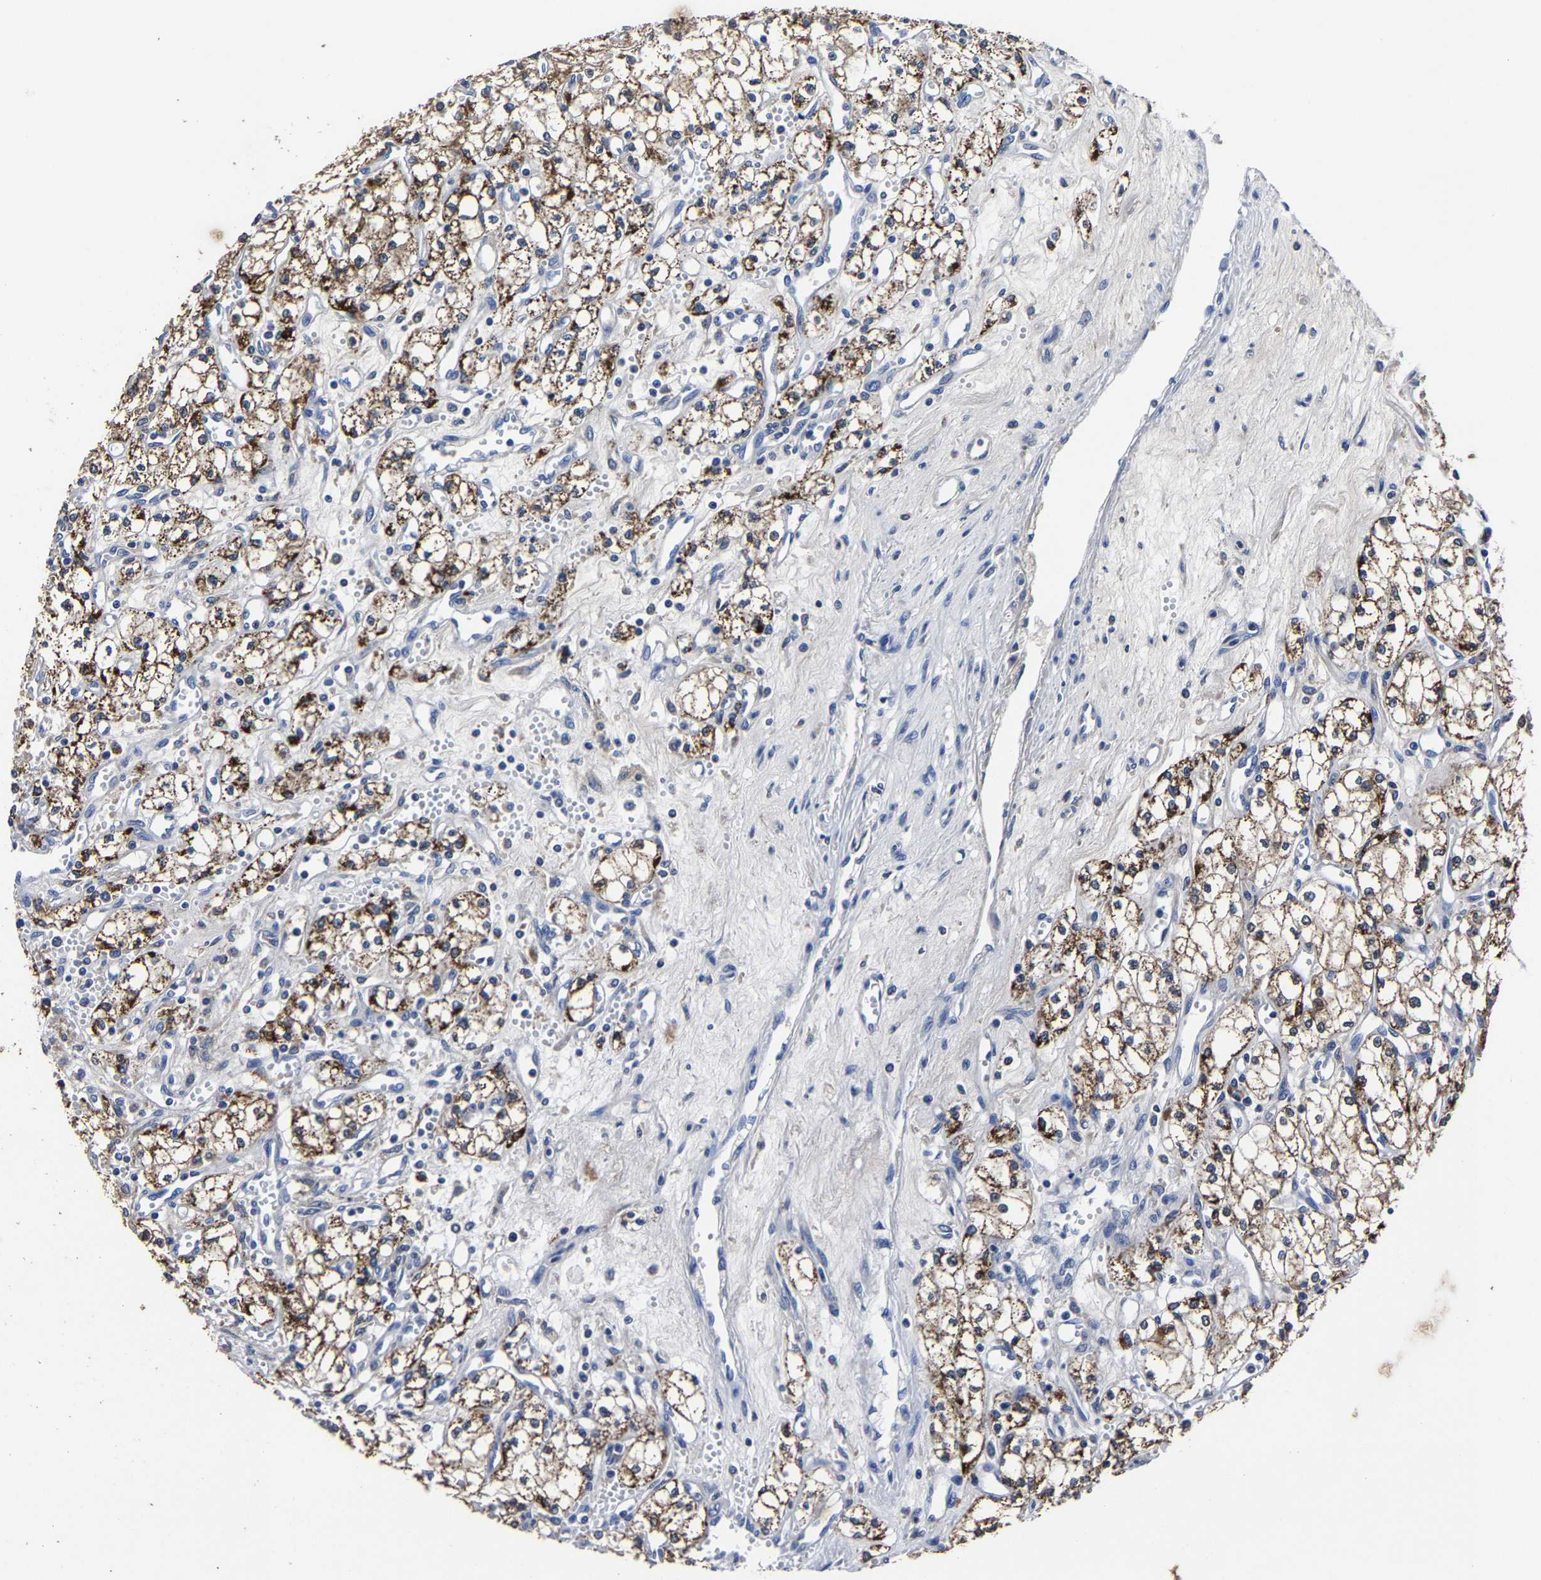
{"staining": {"intensity": "moderate", "quantity": ">75%", "location": "cytoplasmic/membranous"}, "tissue": "renal cancer", "cell_type": "Tumor cells", "image_type": "cancer", "snomed": [{"axis": "morphology", "description": "Adenocarcinoma, NOS"}, {"axis": "topography", "description": "Kidney"}], "caption": "There is medium levels of moderate cytoplasmic/membranous expression in tumor cells of renal cancer (adenocarcinoma), as demonstrated by immunohistochemical staining (brown color).", "gene": "PSPH", "patient": {"sex": "male", "age": 59}}